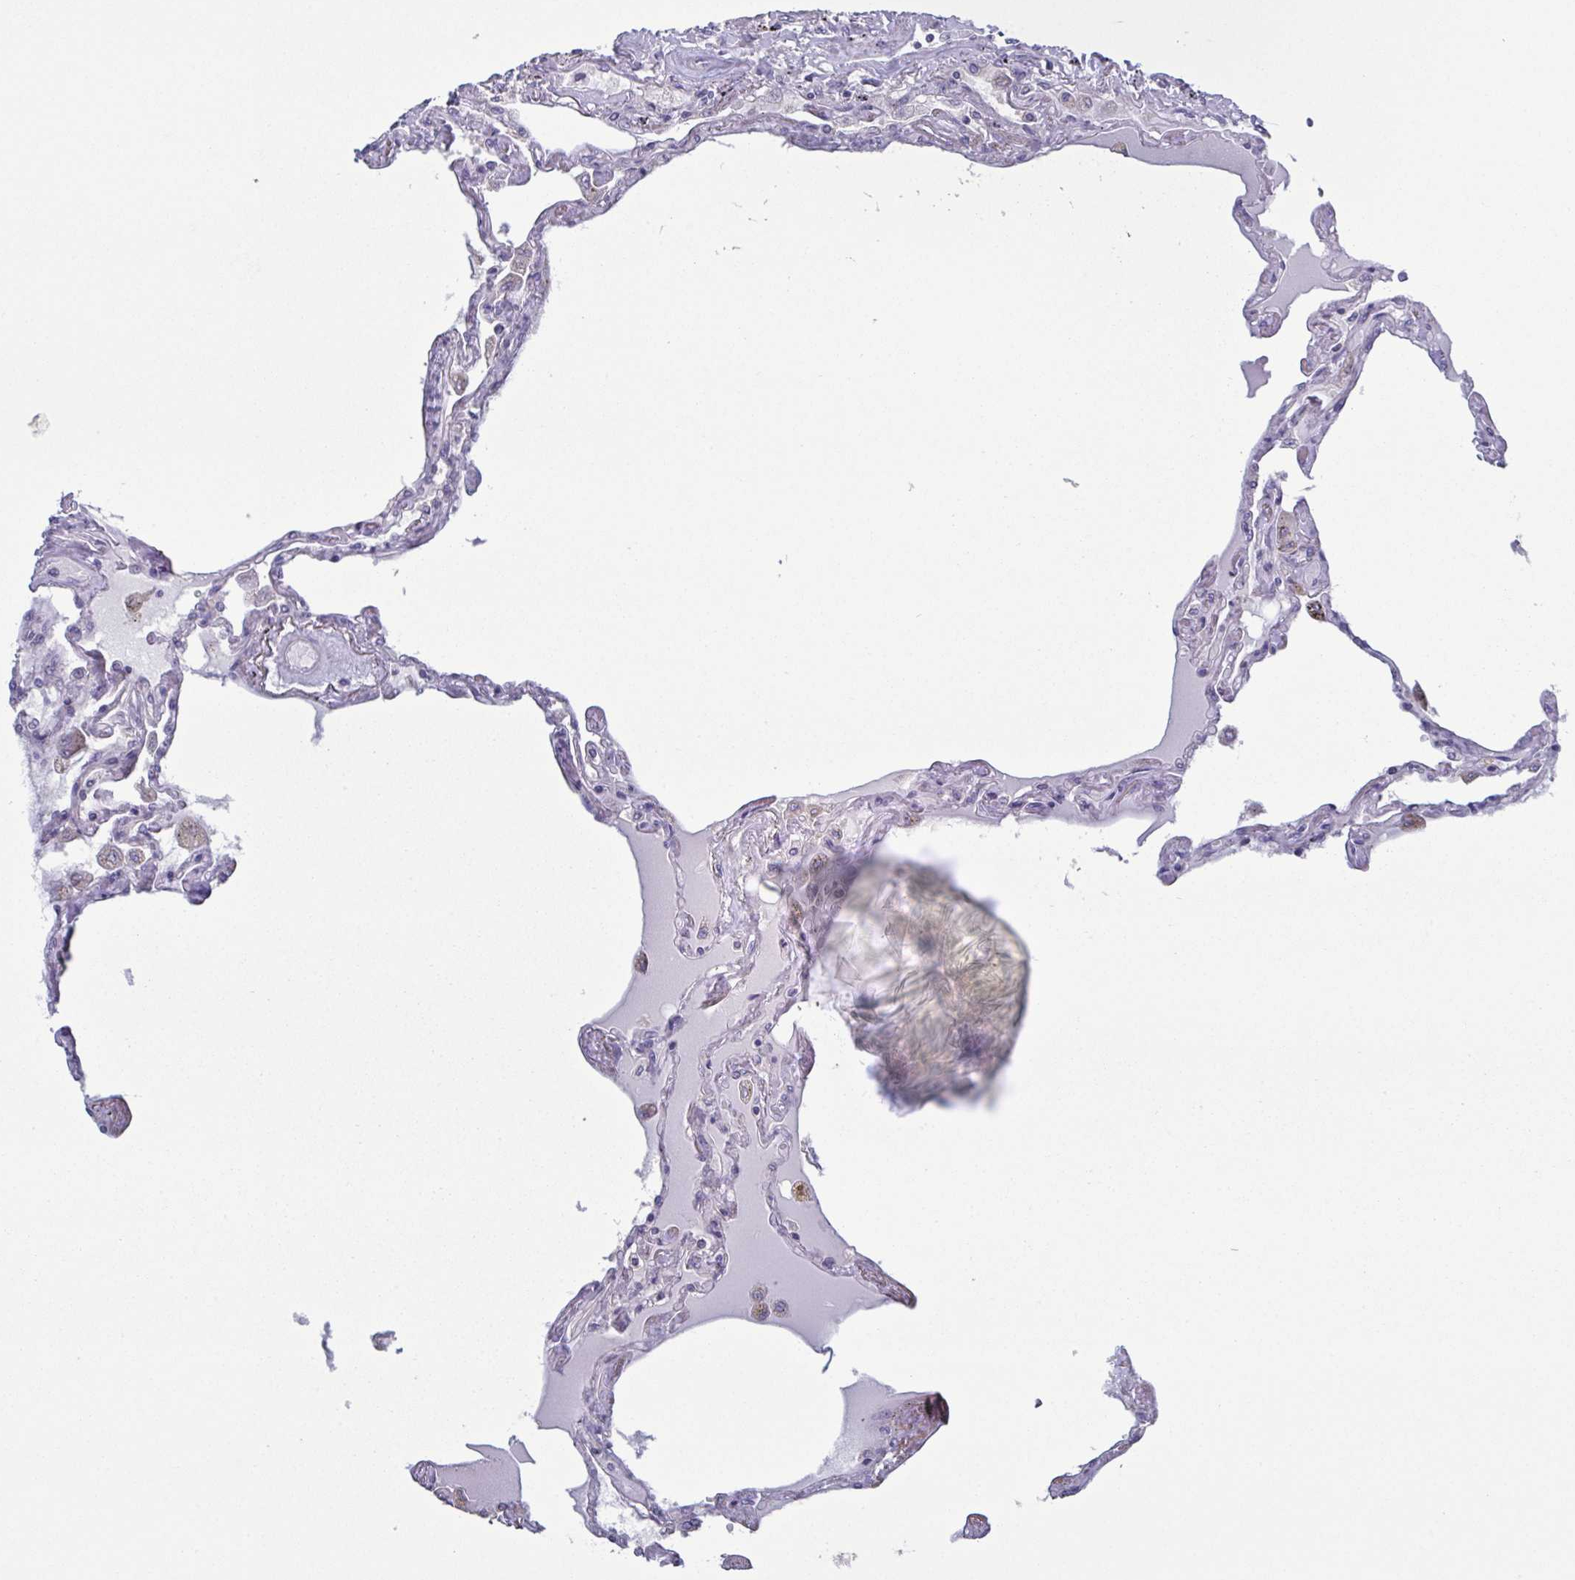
{"staining": {"intensity": "negative", "quantity": "none", "location": "none"}, "tissue": "lung", "cell_type": "Alveolar cells", "image_type": "normal", "snomed": [{"axis": "morphology", "description": "Normal tissue, NOS"}, {"axis": "morphology", "description": "Adenocarcinoma, NOS"}, {"axis": "topography", "description": "Cartilage tissue"}, {"axis": "topography", "description": "Lung"}], "caption": "DAB (3,3'-diaminobenzidine) immunohistochemical staining of normal lung exhibits no significant staining in alveolar cells.", "gene": "GLDC", "patient": {"sex": "female", "age": 67}}